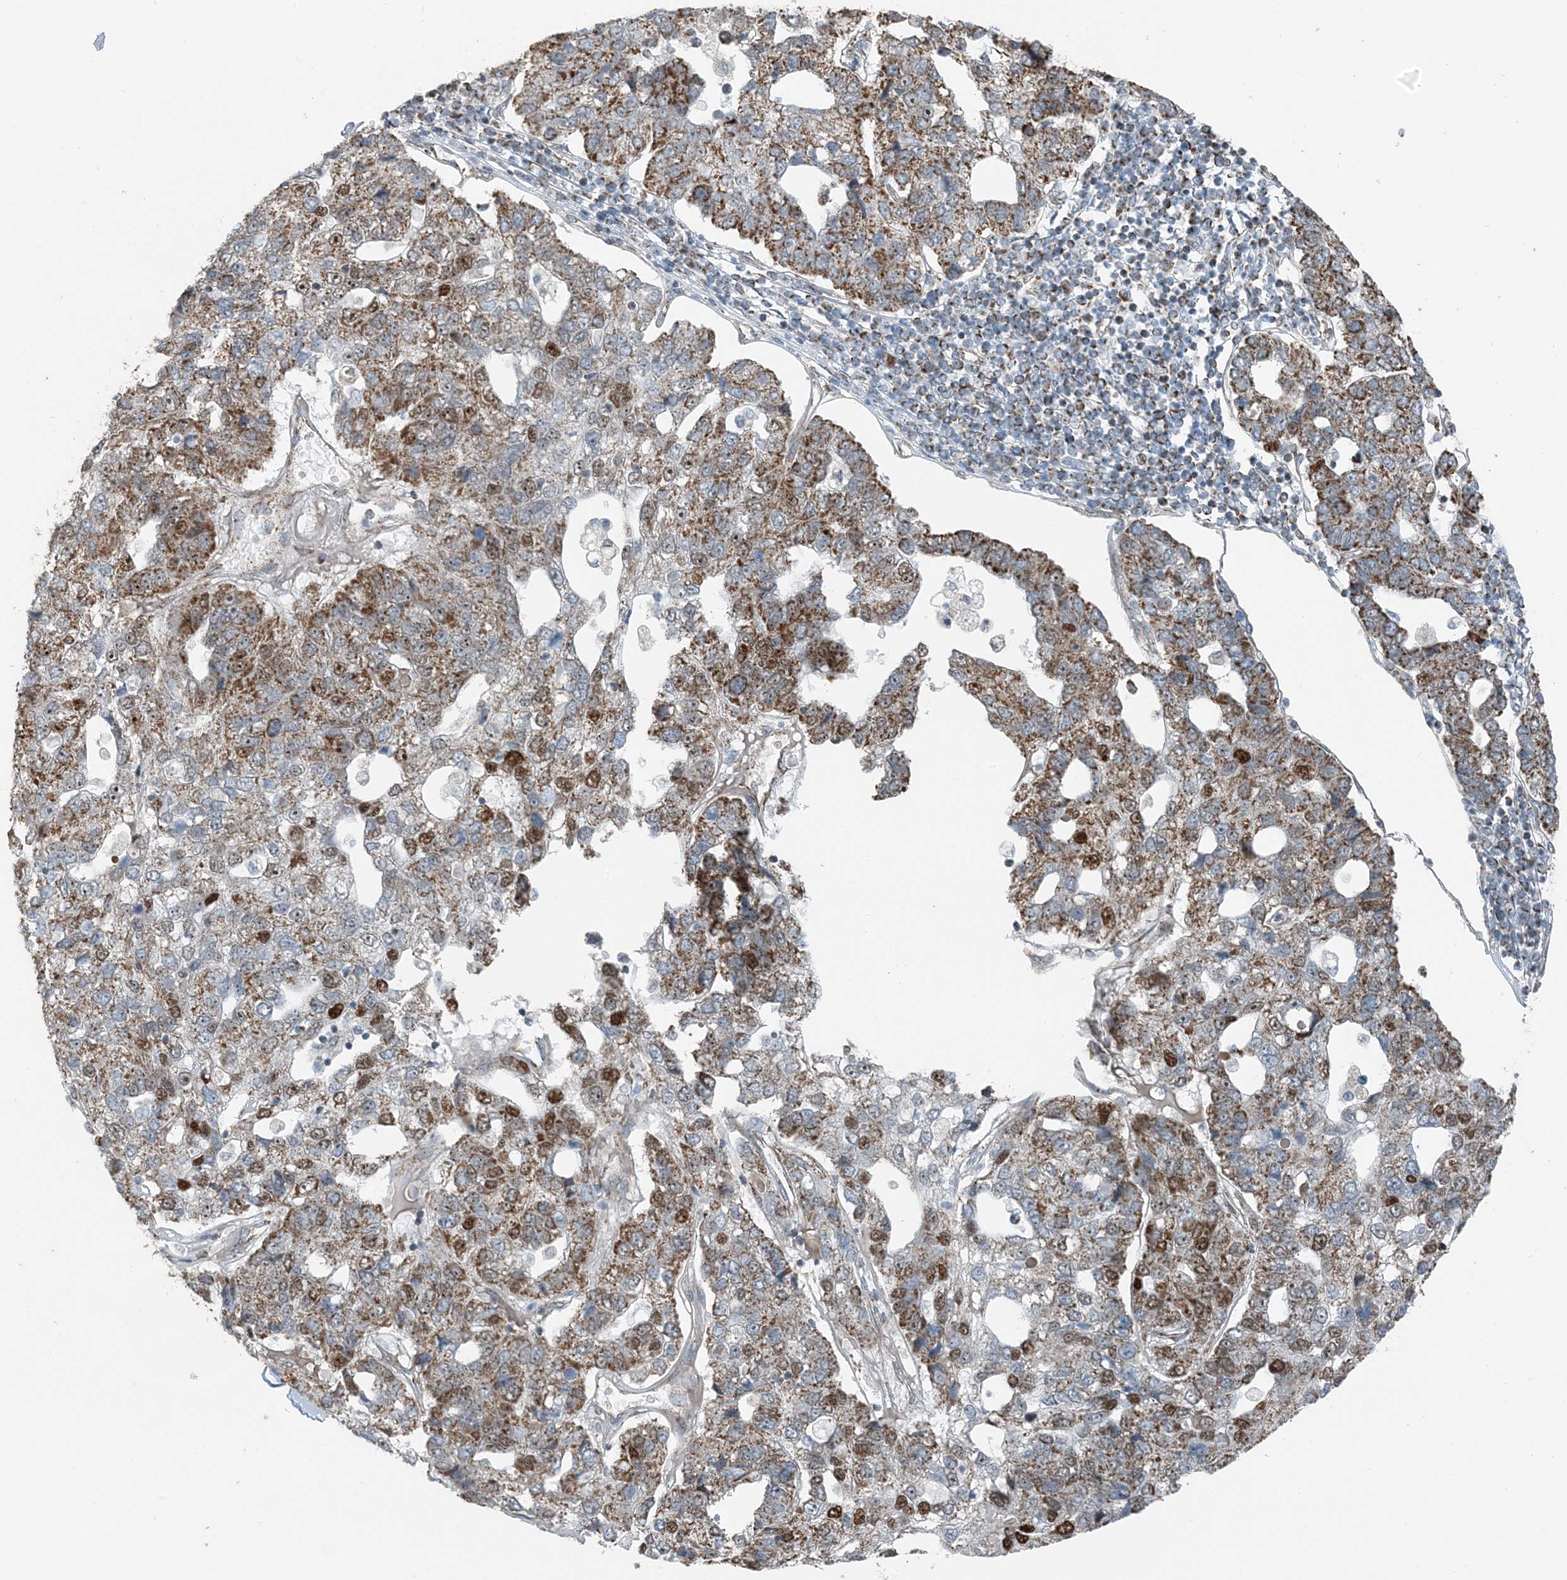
{"staining": {"intensity": "strong", "quantity": "25%-75%", "location": "cytoplasmic/membranous,nuclear"}, "tissue": "pancreatic cancer", "cell_type": "Tumor cells", "image_type": "cancer", "snomed": [{"axis": "morphology", "description": "Adenocarcinoma, NOS"}, {"axis": "topography", "description": "Pancreas"}], "caption": "Immunohistochemistry staining of pancreatic cancer (adenocarcinoma), which demonstrates high levels of strong cytoplasmic/membranous and nuclear expression in approximately 25%-75% of tumor cells indicating strong cytoplasmic/membranous and nuclear protein positivity. The staining was performed using DAB (brown) for protein detection and nuclei were counterstained in hematoxylin (blue).", "gene": "PILRB", "patient": {"sex": "female", "age": 61}}